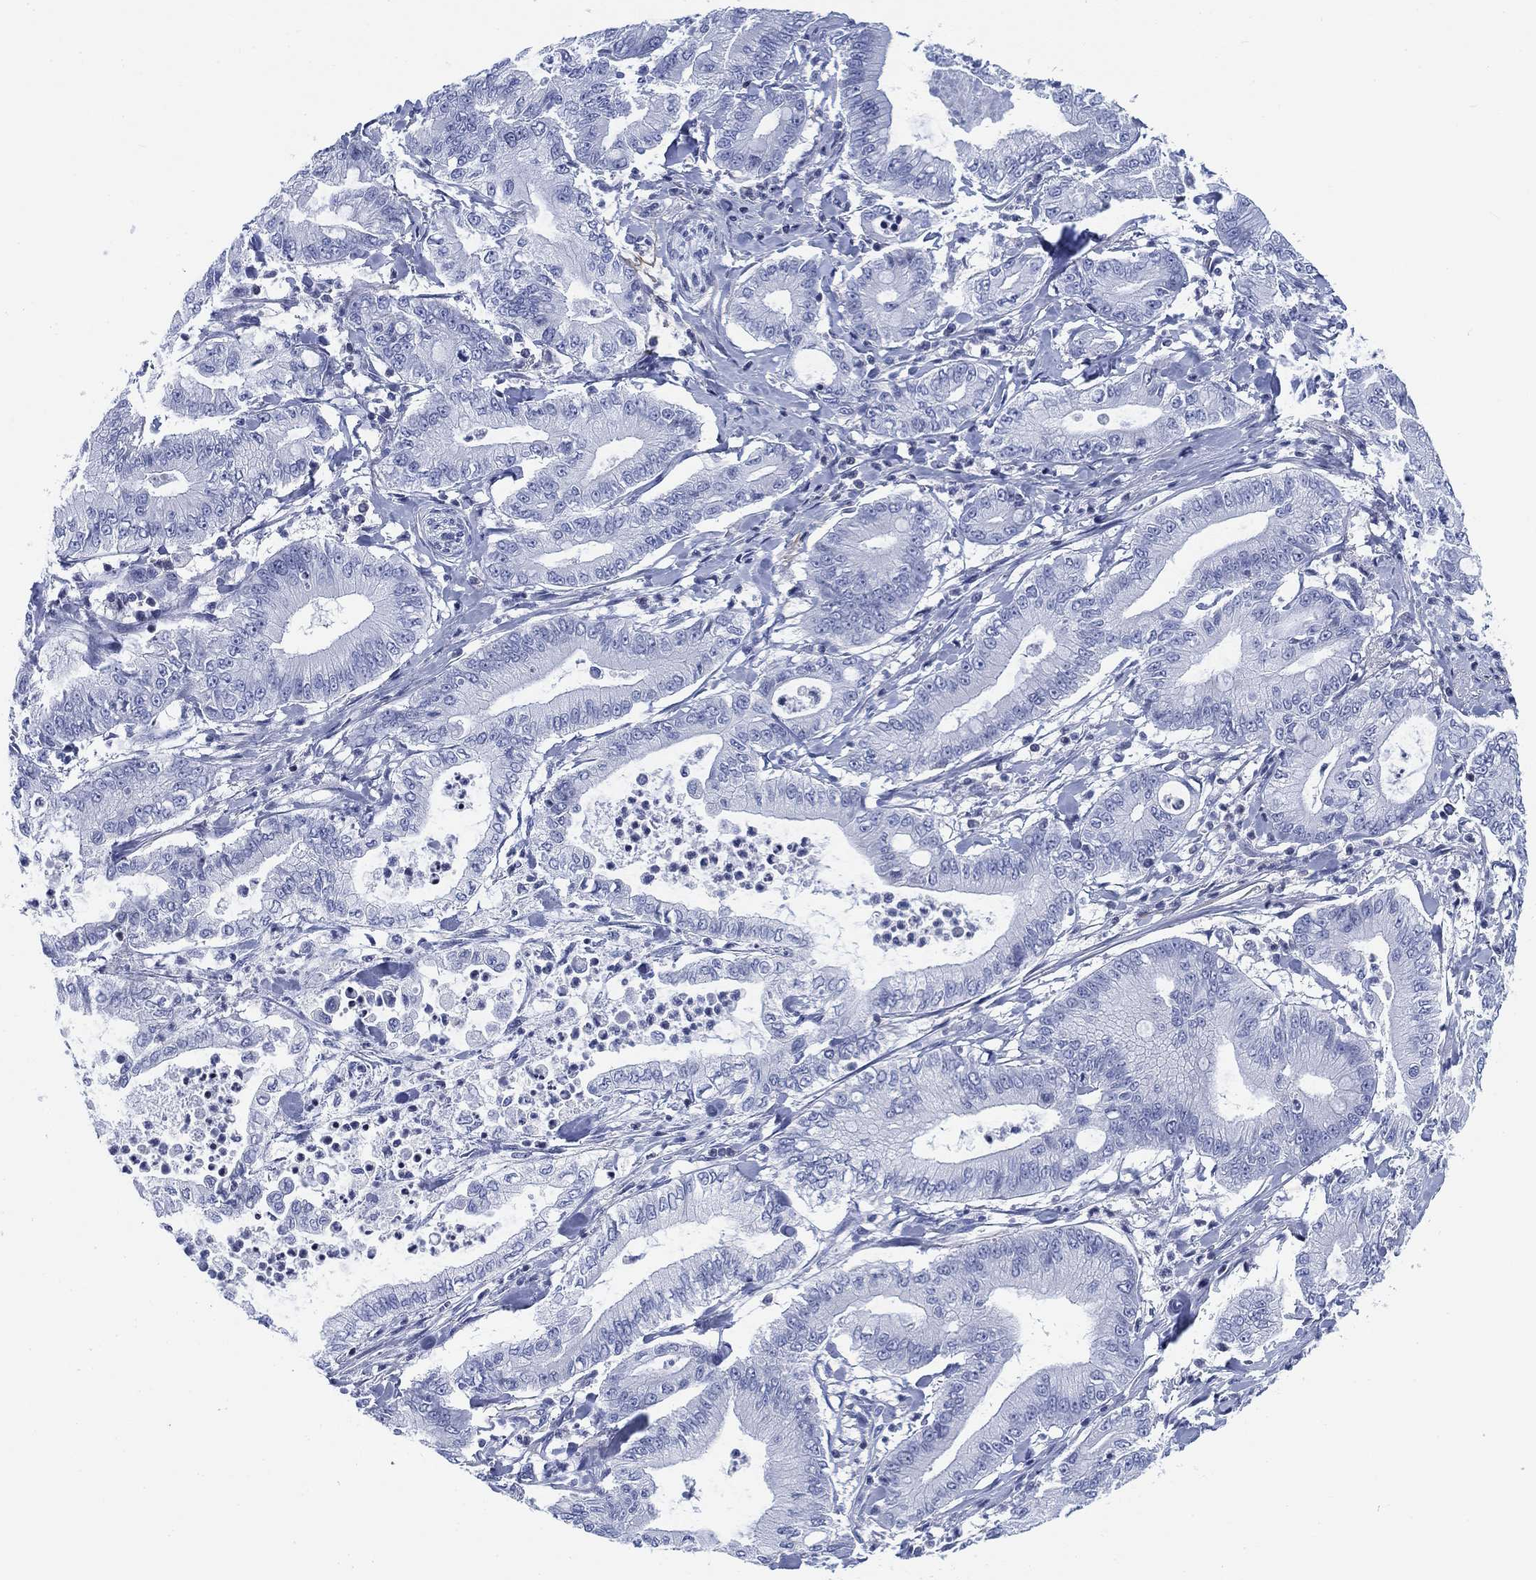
{"staining": {"intensity": "negative", "quantity": "none", "location": "none"}, "tissue": "pancreatic cancer", "cell_type": "Tumor cells", "image_type": "cancer", "snomed": [{"axis": "morphology", "description": "Adenocarcinoma, NOS"}, {"axis": "topography", "description": "Pancreas"}], "caption": "DAB (3,3'-diaminobenzidine) immunohistochemical staining of human pancreatic cancer (adenocarcinoma) reveals no significant expression in tumor cells. The staining is performed using DAB brown chromogen with nuclei counter-stained in using hematoxylin.", "gene": "FYB1", "patient": {"sex": "male", "age": 71}}